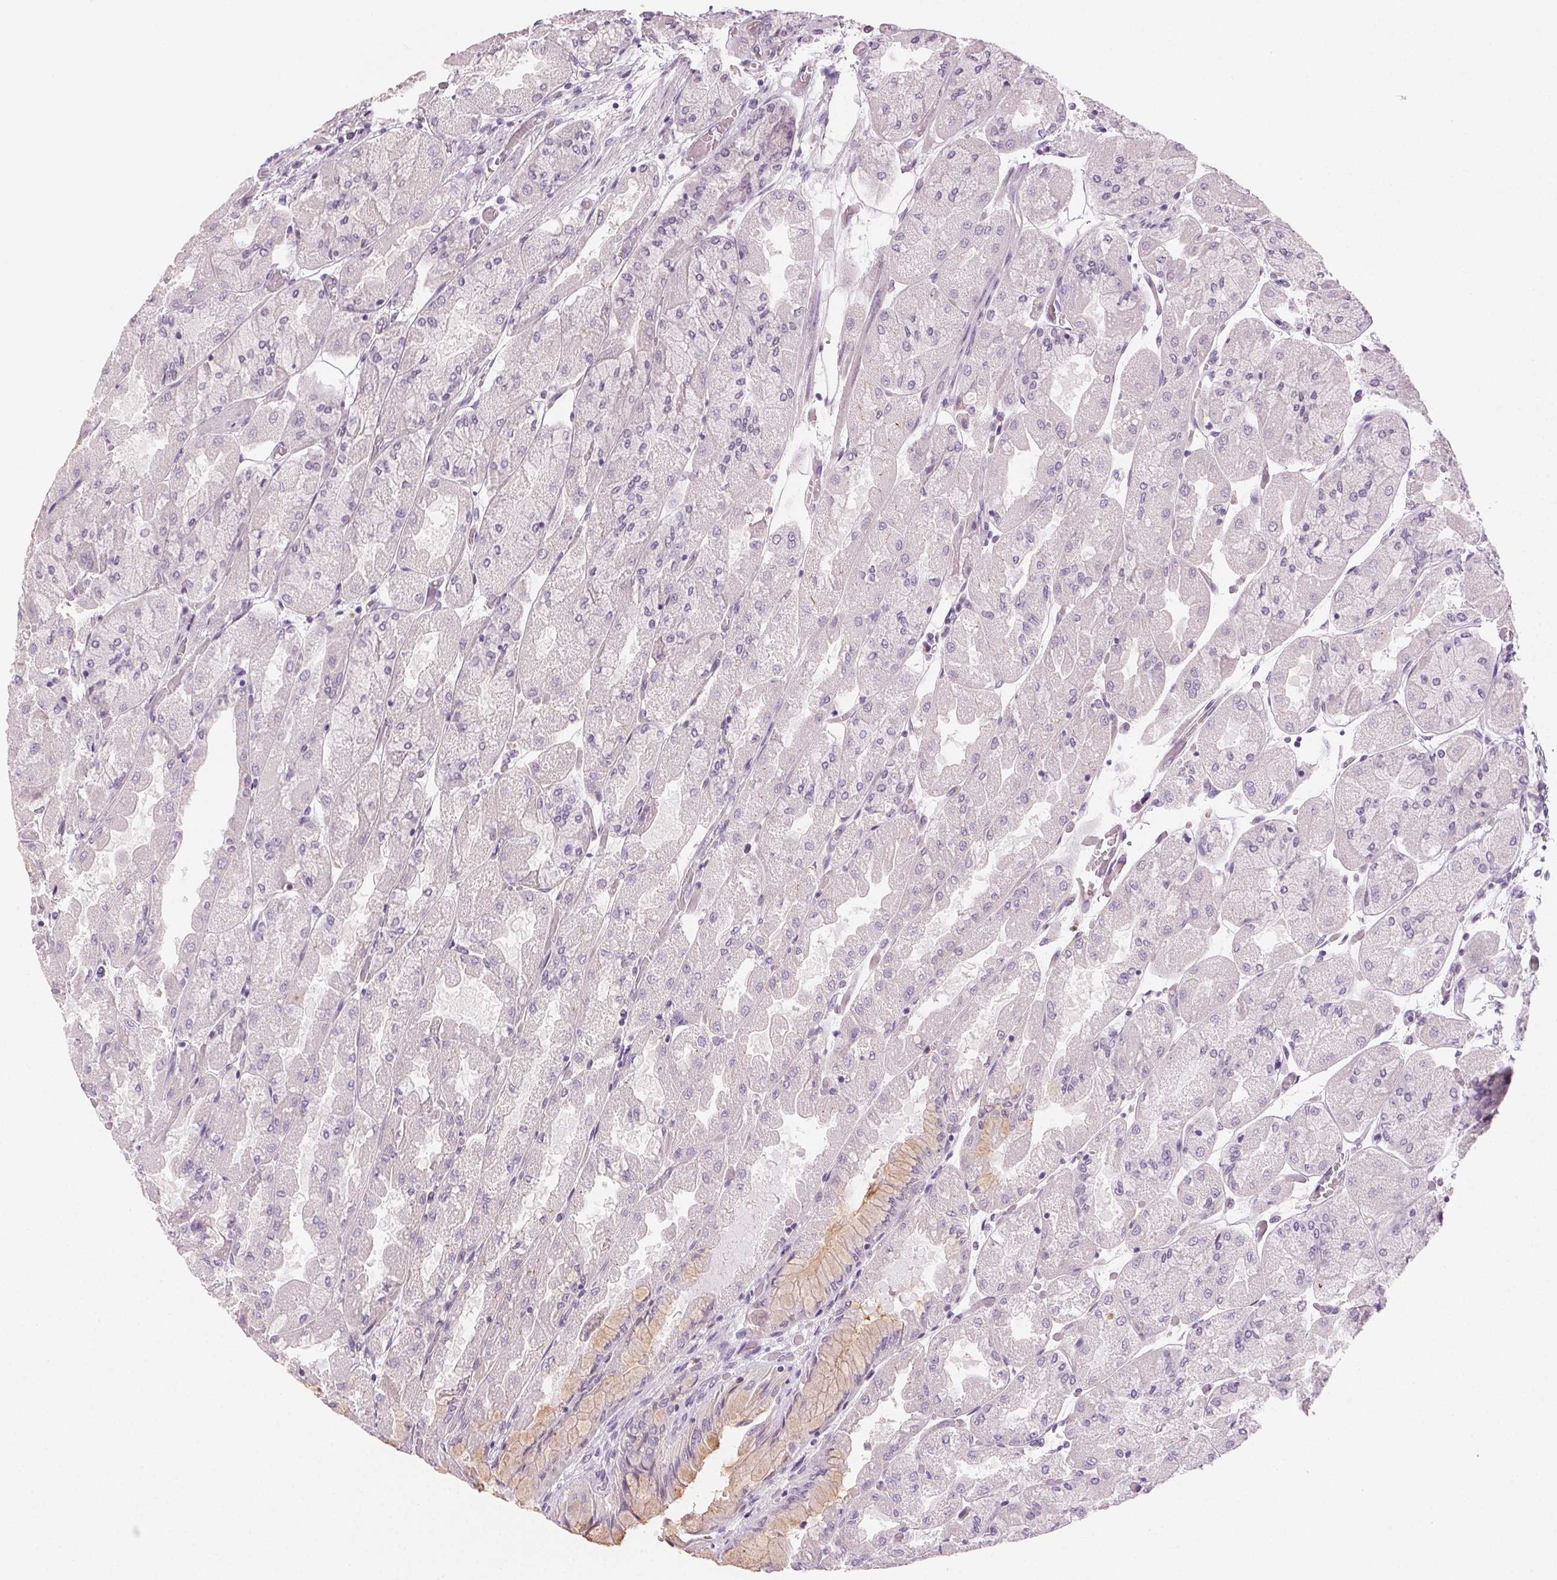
{"staining": {"intensity": "weak", "quantity": "<25%", "location": "cytoplasmic/membranous"}, "tissue": "stomach", "cell_type": "Glandular cells", "image_type": "normal", "snomed": [{"axis": "morphology", "description": "Normal tissue, NOS"}, {"axis": "topography", "description": "Stomach"}], "caption": "This is a photomicrograph of immunohistochemistry (IHC) staining of benign stomach, which shows no staining in glandular cells.", "gene": "HSF5", "patient": {"sex": "female", "age": 61}}